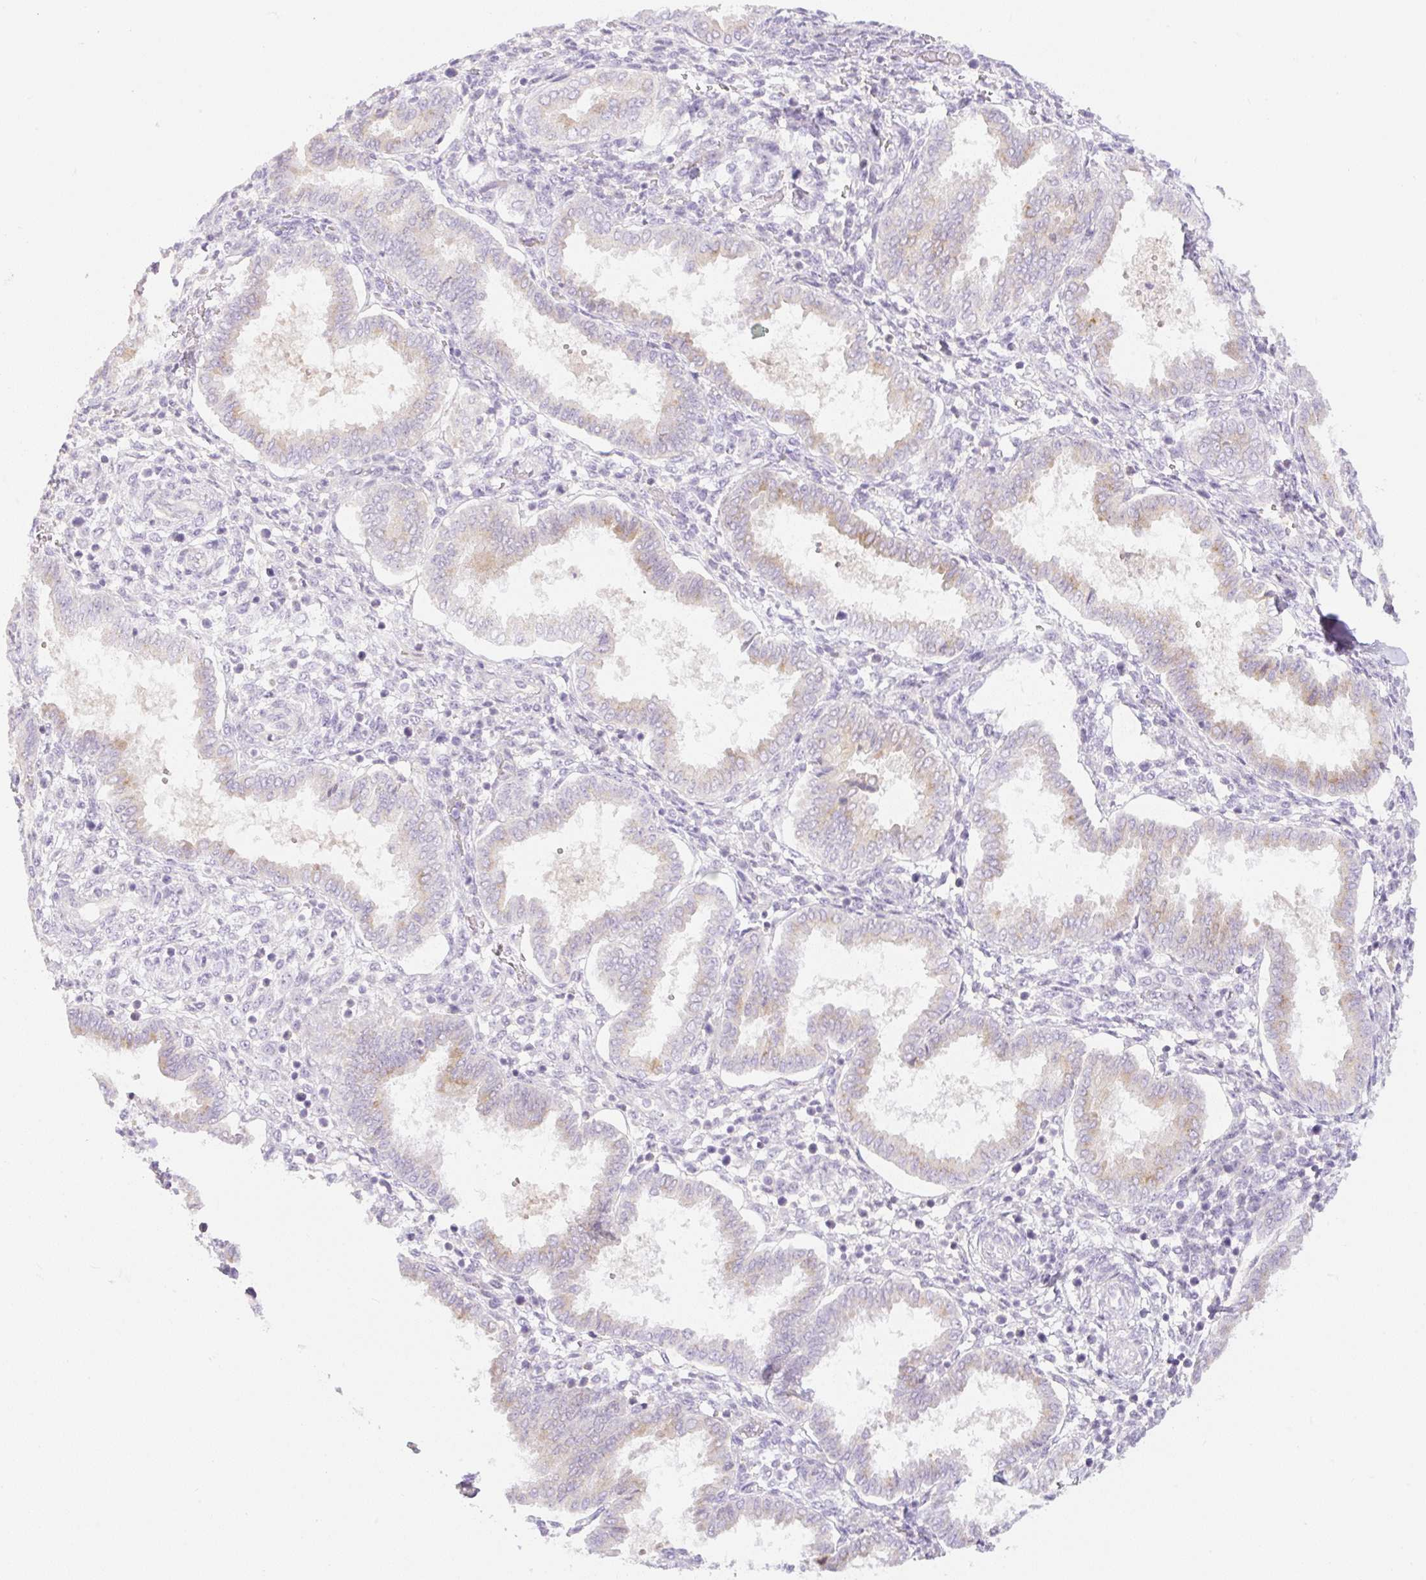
{"staining": {"intensity": "negative", "quantity": "none", "location": "none"}, "tissue": "endometrium", "cell_type": "Cells in endometrial stroma", "image_type": "normal", "snomed": [{"axis": "morphology", "description": "Normal tissue, NOS"}, {"axis": "topography", "description": "Endometrium"}], "caption": "This is an immunohistochemistry image of unremarkable human endometrium. There is no positivity in cells in endometrial stroma.", "gene": "MIA2", "patient": {"sex": "female", "age": 24}}